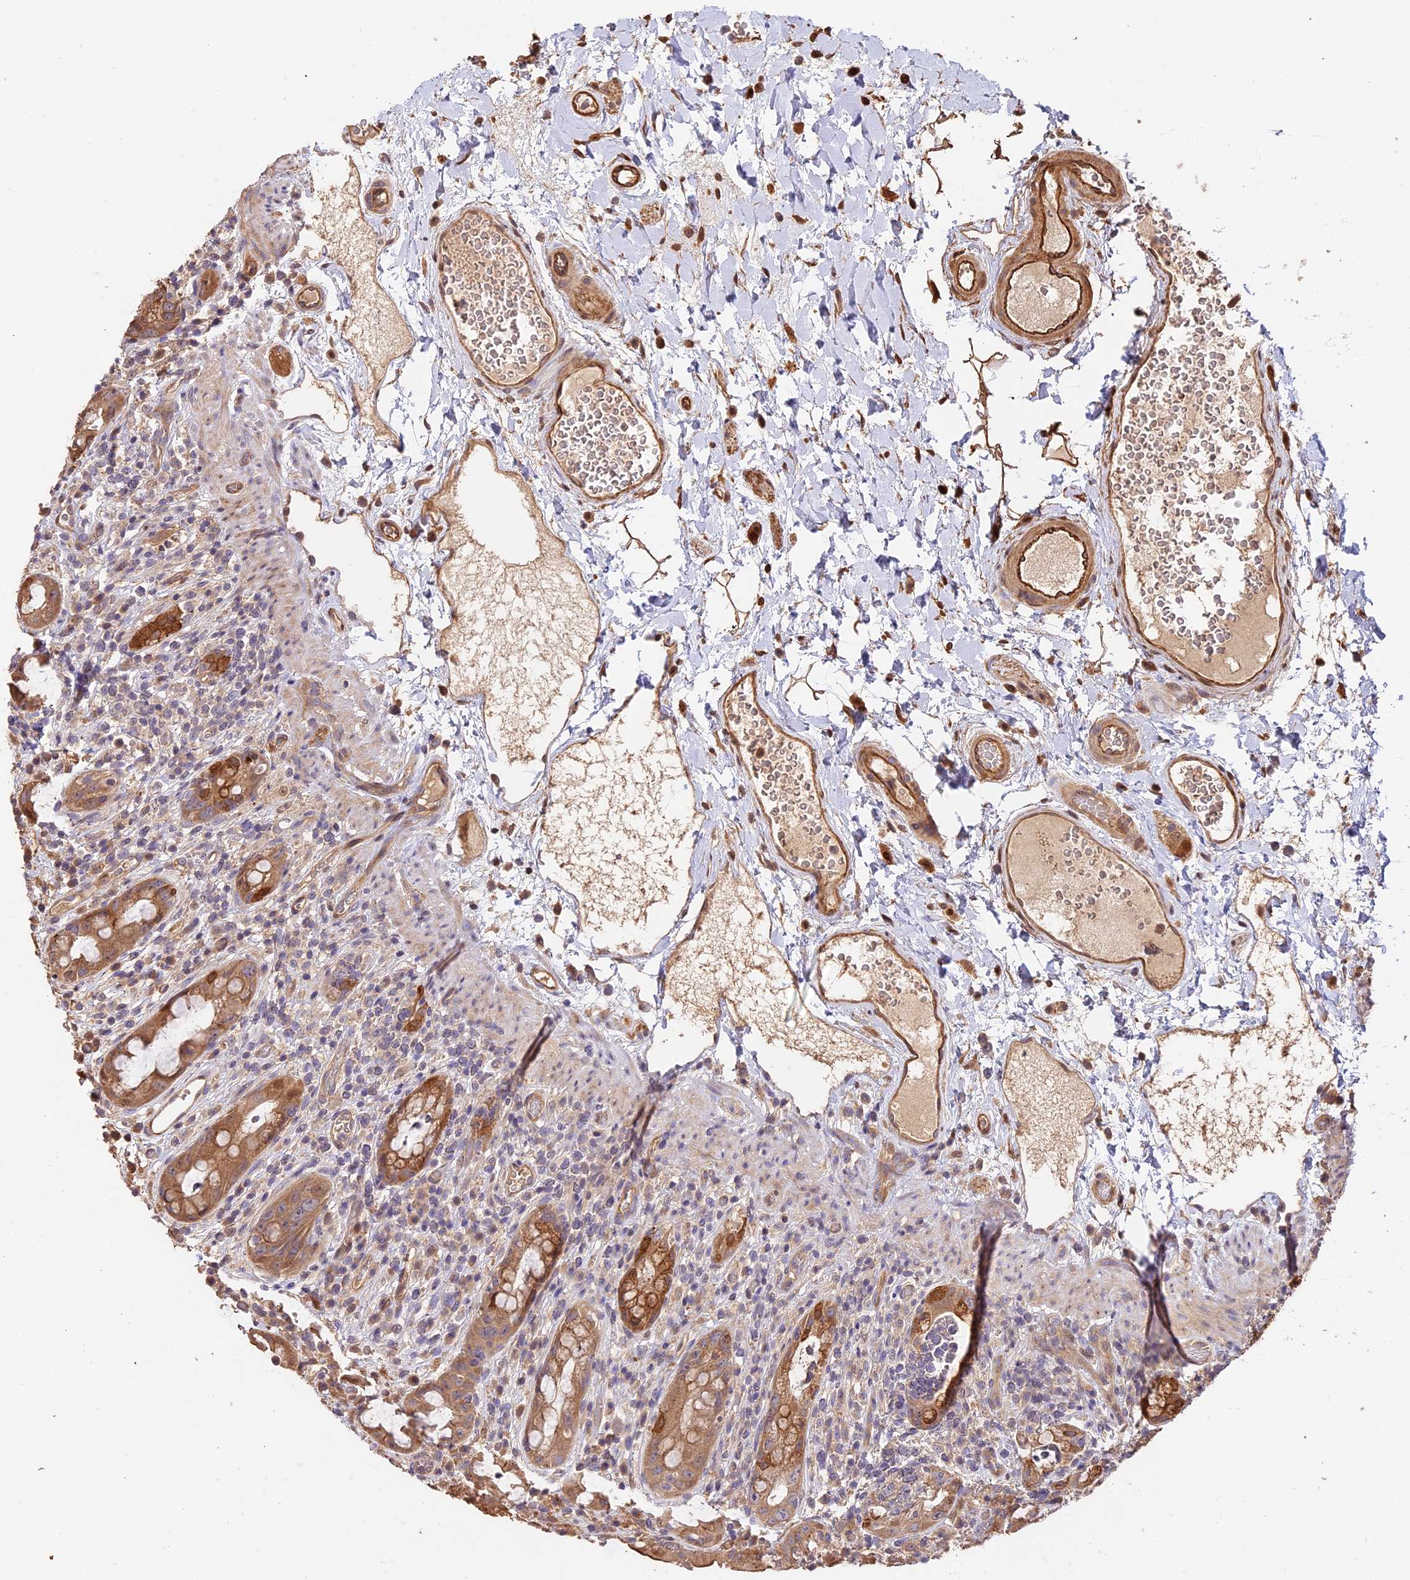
{"staining": {"intensity": "moderate", "quantity": ">75%", "location": "cytoplasmic/membranous"}, "tissue": "rectum", "cell_type": "Glandular cells", "image_type": "normal", "snomed": [{"axis": "morphology", "description": "Normal tissue, NOS"}, {"axis": "topography", "description": "Rectum"}], "caption": "The image shows staining of benign rectum, revealing moderate cytoplasmic/membranous protein positivity (brown color) within glandular cells. (DAB (3,3'-diaminobenzidine) IHC, brown staining for protein, blue staining for nuclei).", "gene": "PPP1R37", "patient": {"sex": "female", "age": 57}}